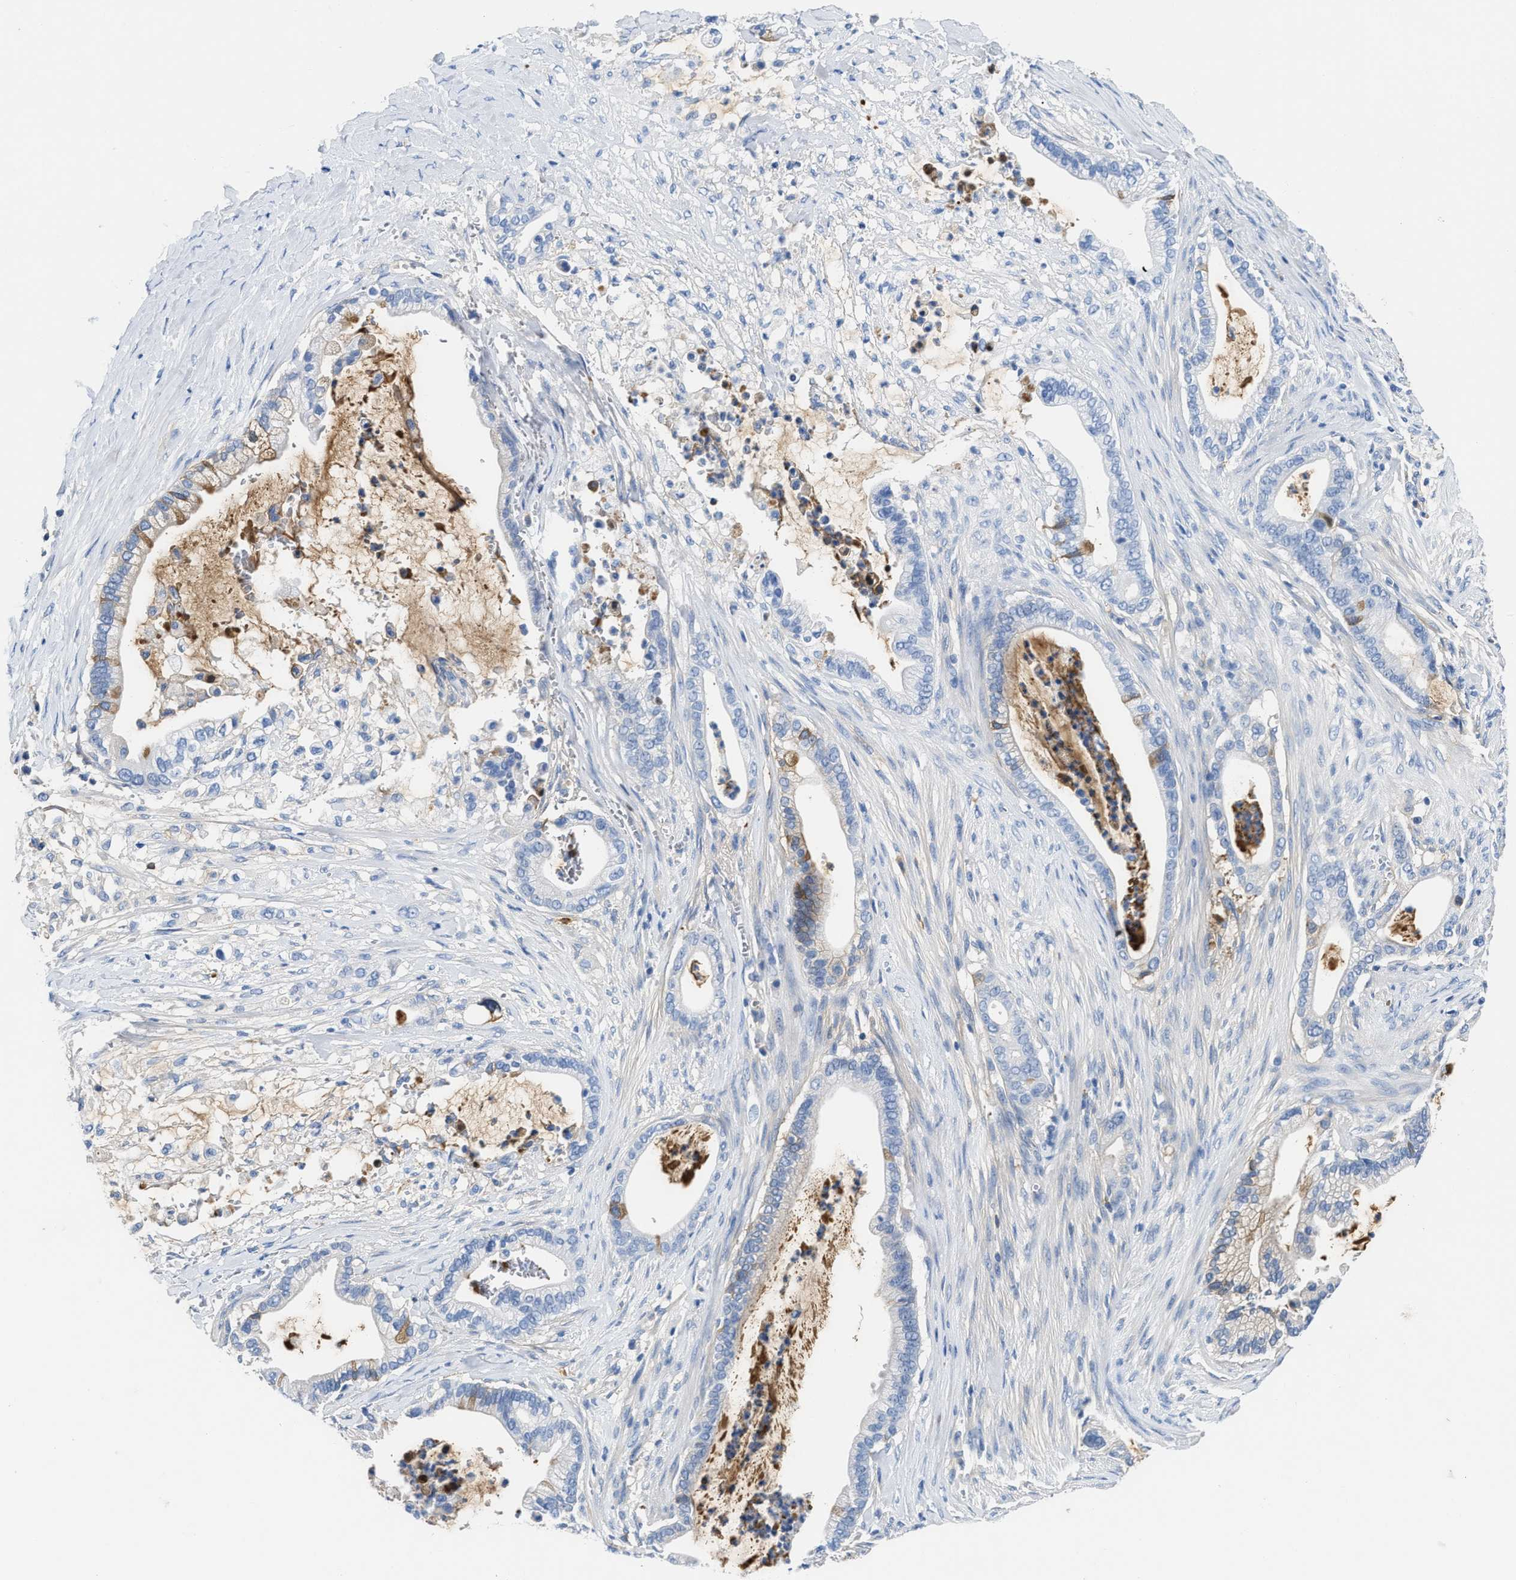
{"staining": {"intensity": "moderate", "quantity": "<25%", "location": "cytoplasmic/membranous"}, "tissue": "pancreatic cancer", "cell_type": "Tumor cells", "image_type": "cancer", "snomed": [{"axis": "morphology", "description": "Adenocarcinoma, NOS"}, {"axis": "topography", "description": "Pancreas"}], "caption": "DAB immunohistochemical staining of pancreatic cancer exhibits moderate cytoplasmic/membranous protein expression in approximately <25% of tumor cells. Ihc stains the protein in brown and the nuclei are stained blue.", "gene": "GC", "patient": {"sex": "male", "age": 69}}